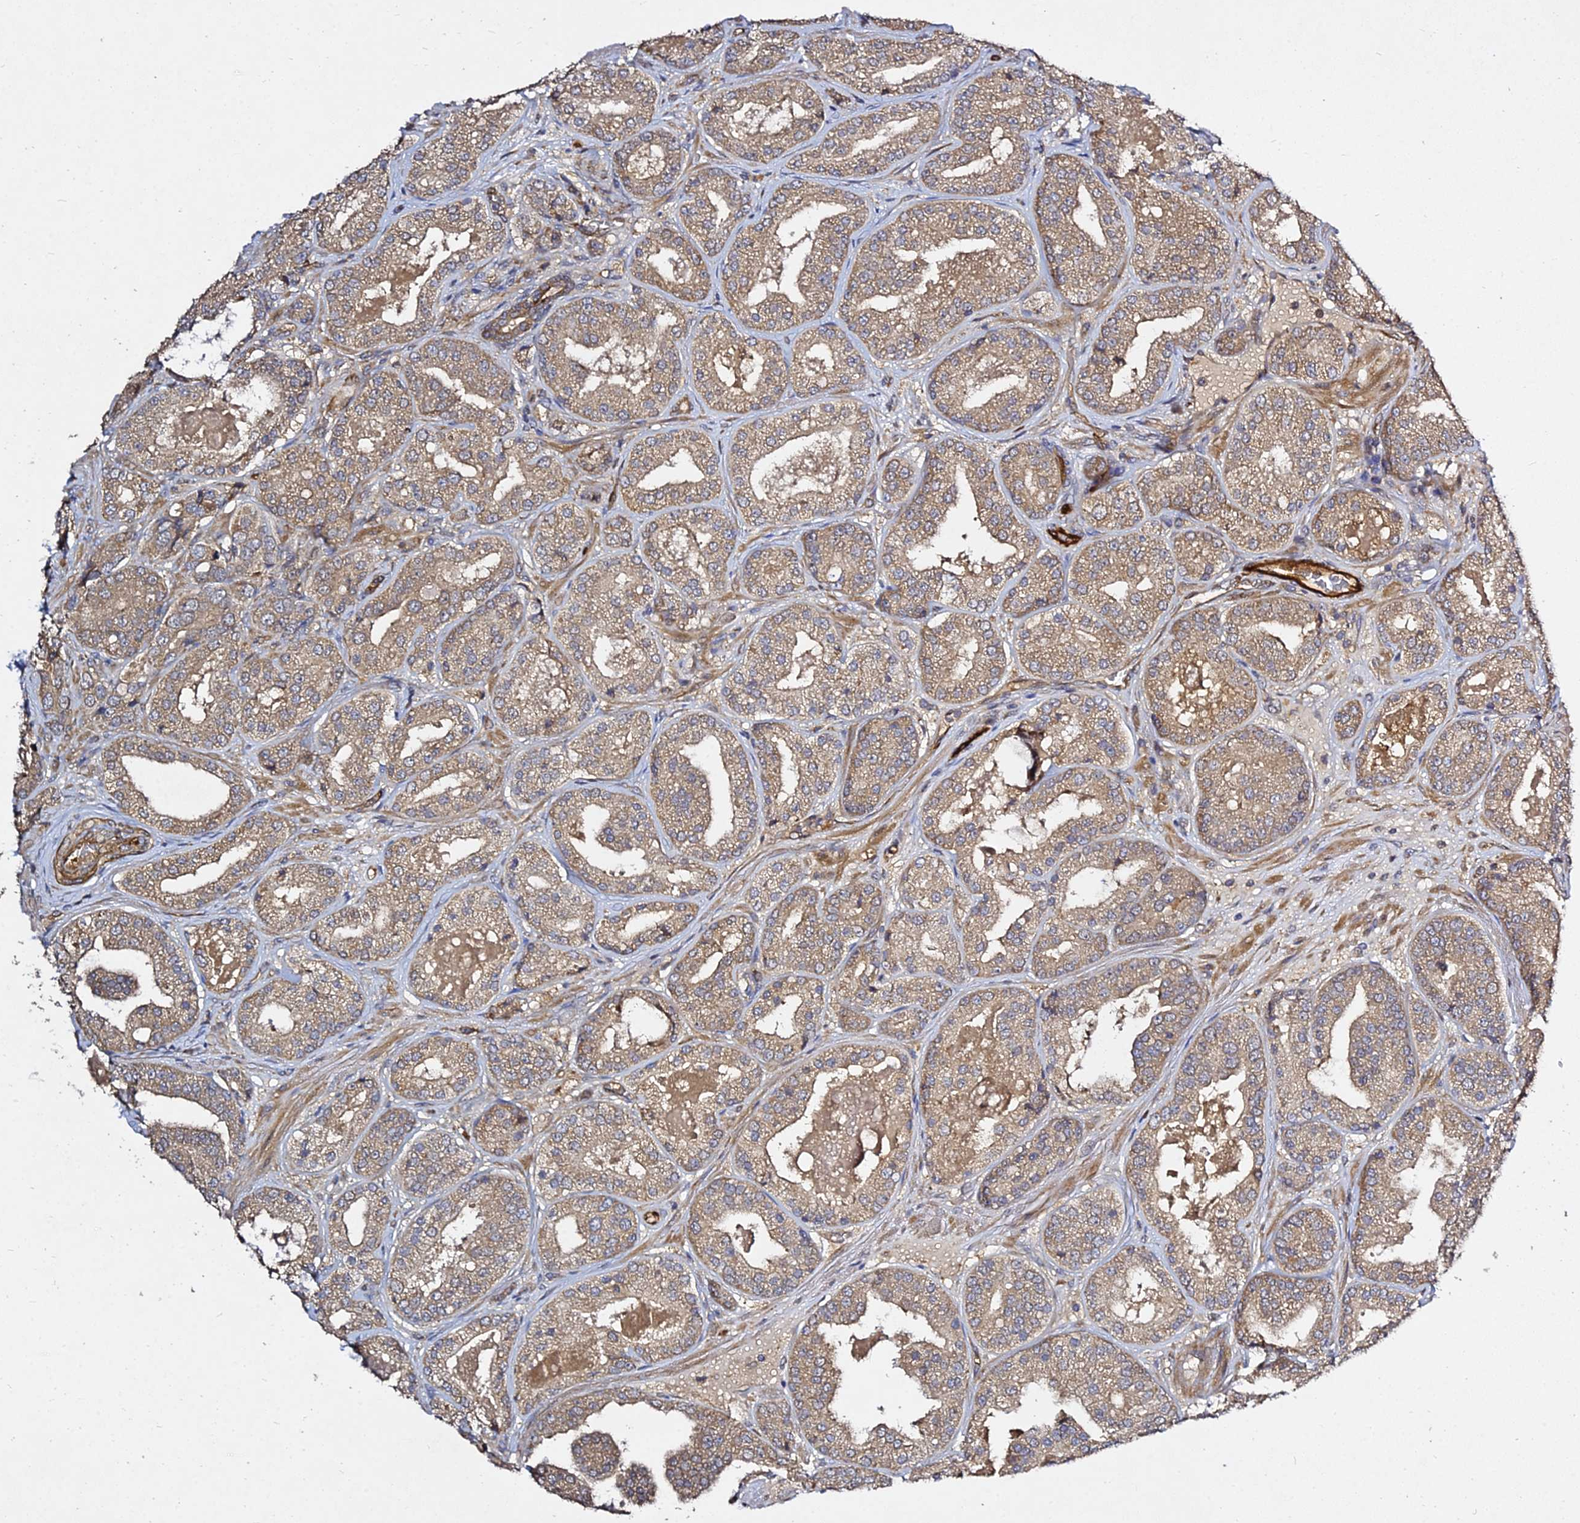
{"staining": {"intensity": "moderate", "quantity": ">75%", "location": "cytoplasmic/membranous"}, "tissue": "prostate cancer", "cell_type": "Tumor cells", "image_type": "cancer", "snomed": [{"axis": "morphology", "description": "Adenocarcinoma, High grade"}, {"axis": "topography", "description": "Prostate"}], "caption": "The immunohistochemical stain highlights moderate cytoplasmic/membranous expression in tumor cells of prostate cancer tissue.", "gene": "GRTP1", "patient": {"sex": "male", "age": 63}}